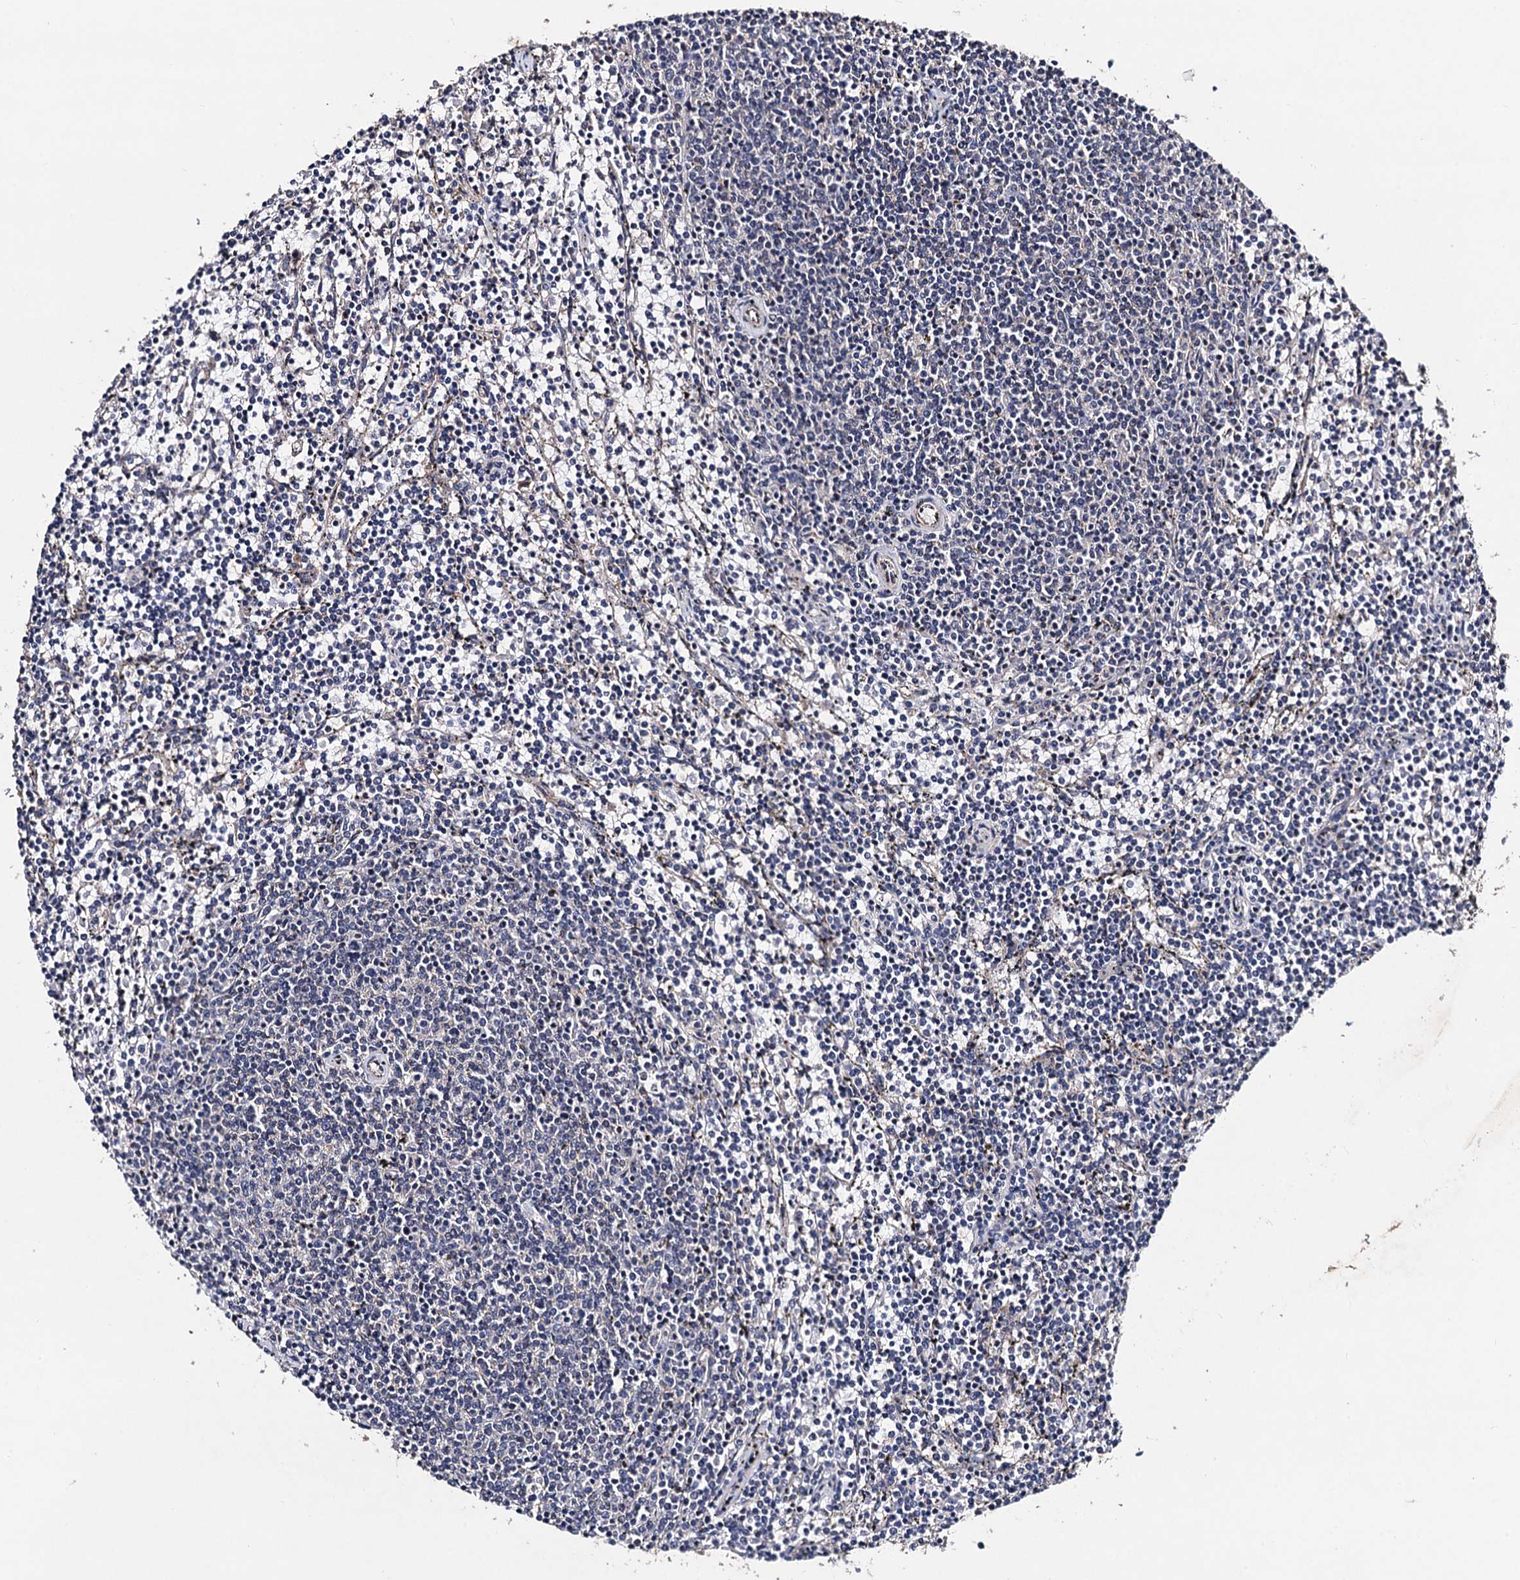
{"staining": {"intensity": "negative", "quantity": "none", "location": "none"}, "tissue": "lymphoma", "cell_type": "Tumor cells", "image_type": "cancer", "snomed": [{"axis": "morphology", "description": "Malignant lymphoma, non-Hodgkin's type, Low grade"}, {"axis": "topography", "description": "Spleen"}], "caption": "Immunohistochemistry (IHC) image of human lymphoma stained for a protein (brown), which exhibits no positivity in tumor cells.", "gene": "PPTC7", "patient": {"sex": "female", "age": 50}}